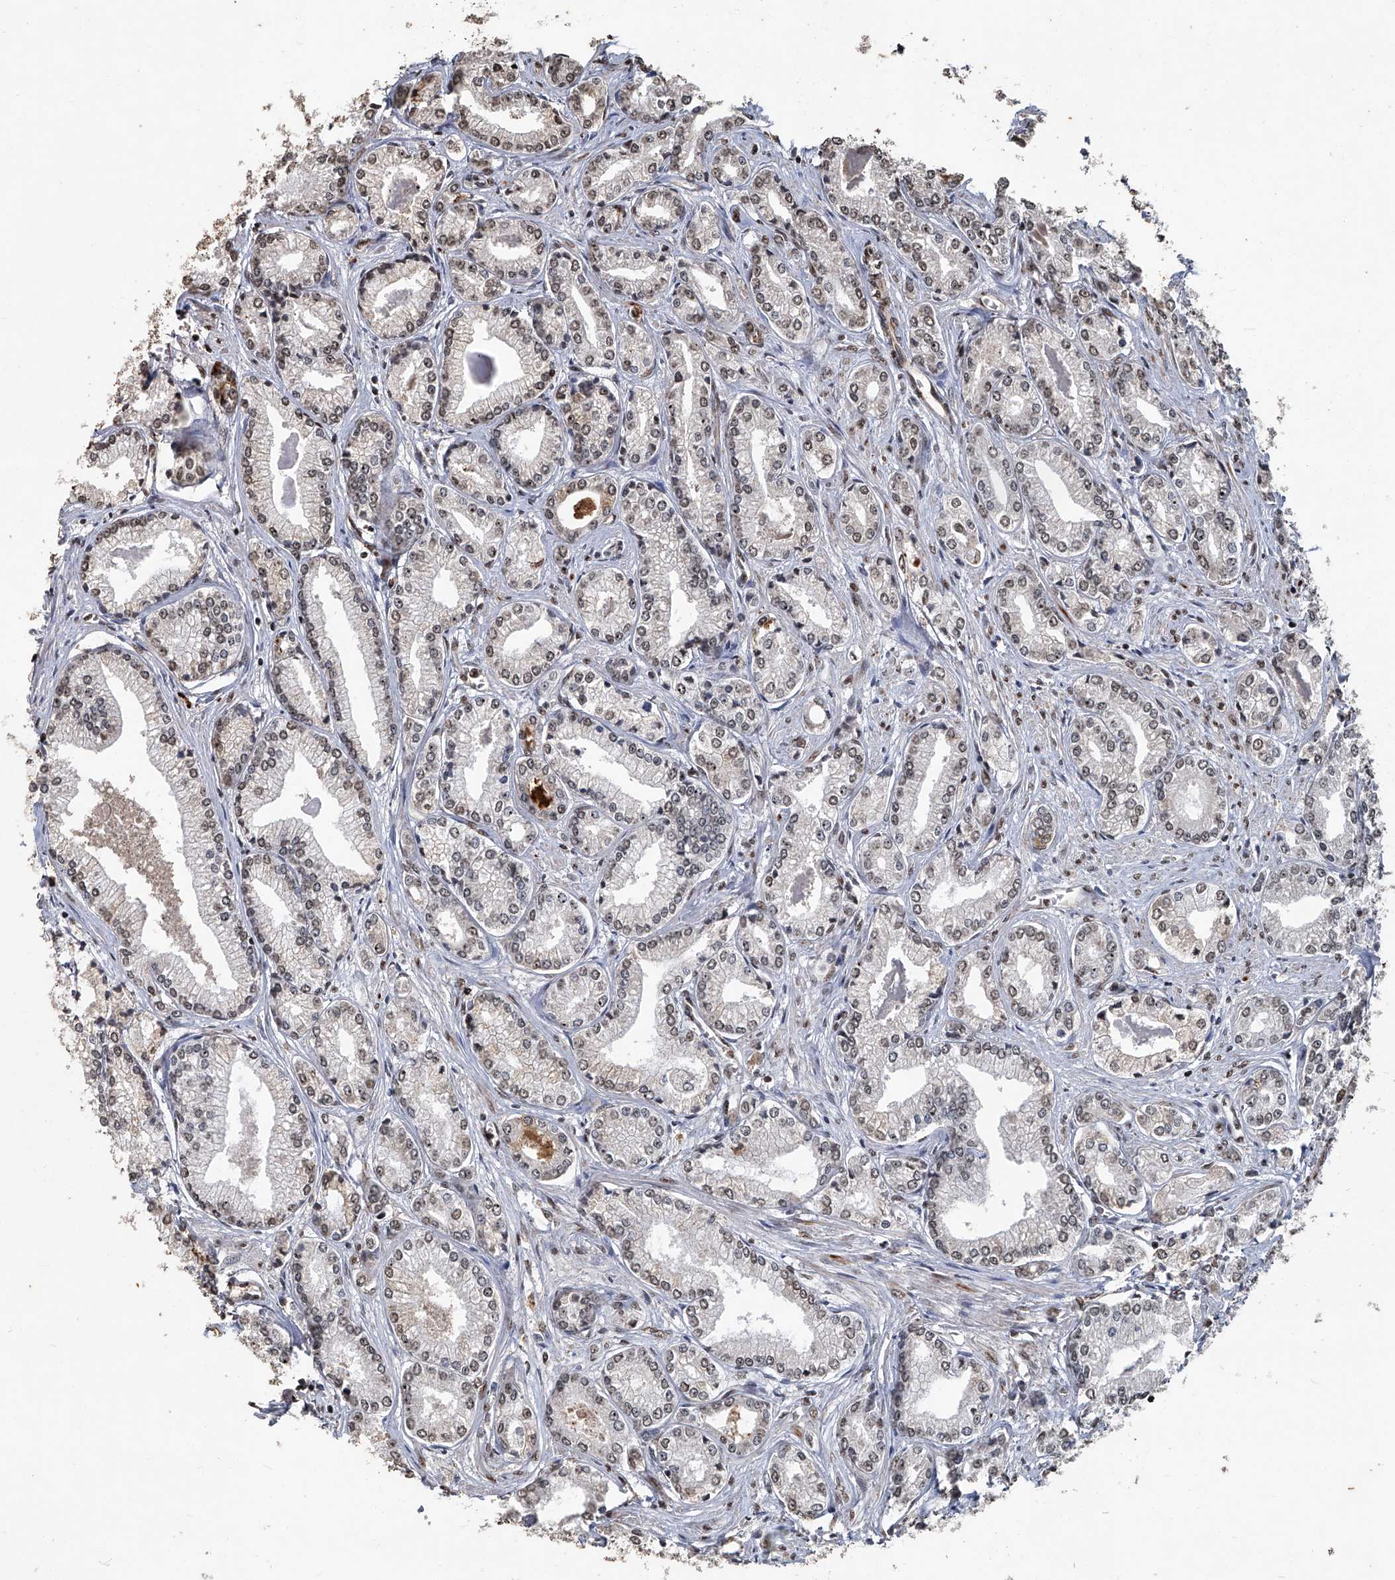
{"staining": {"intensity": "weak", "quantity": "<25%", "location": "cytoplasmic/membranous,nuclear"}, "tissue": "prostate cancer", "cell_type": "Tumor cells", "image_type": "cancer", "snomed": [{"axis": "morphology", "description": "Adenocarcinoma, Low grade"}, {"axis": "topography", "description": "Prostate"}], "caption": "There is no significant positivity in tumor cells of prostate low-grade adenocarcinoma. (Stains: DAB immunohistochemistry (IHC) with hematoxylin counter stain, Microscopy: brightfield microscopy at high magnification).", "gene": "GPR132", "patient": {"sex": "male", "age": 60}}